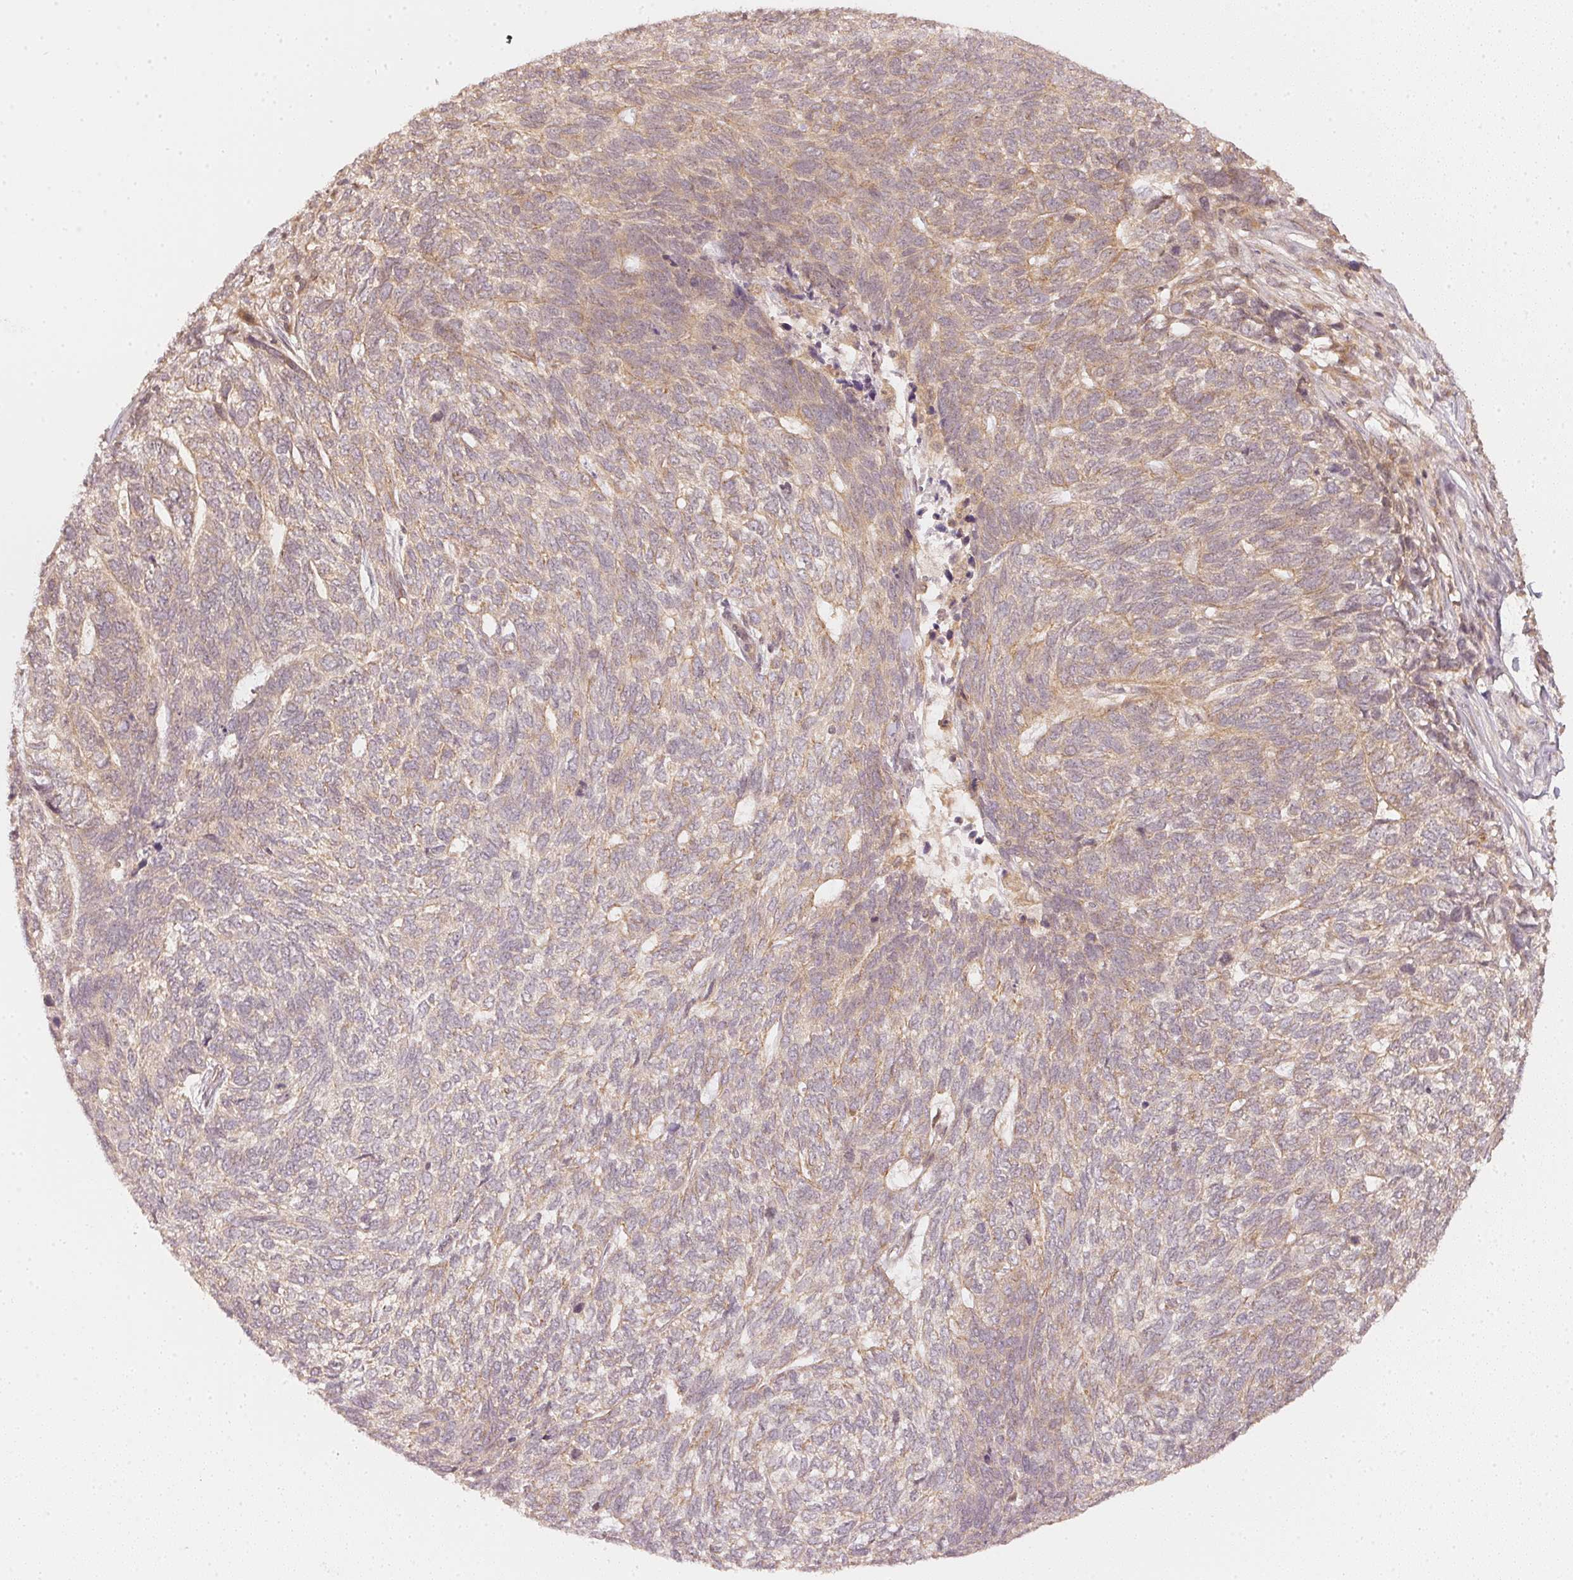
{"staining": {"intensity": "weak", "quantity": "25%-75%", "location": "cytoplasmic/membranous"}, "tissue": "skin cancer", "cell_type": "Tumor cells", "image_type": "cancer", "snomed": [{"axis": "morphology", "description": "Basal cell carcinoma"}, {"axis": "topography", "description": "Skin"}], "caption": "High-power microscopy captured an immunohistochemistry image of skin cancer (basal cell carcinoma), revealing weak cytoplasmic/membranous staining in approximately 25%-75% of tumor cells.", "gene": "WDR54", "patient": {"sex": "female", "age": 65}}